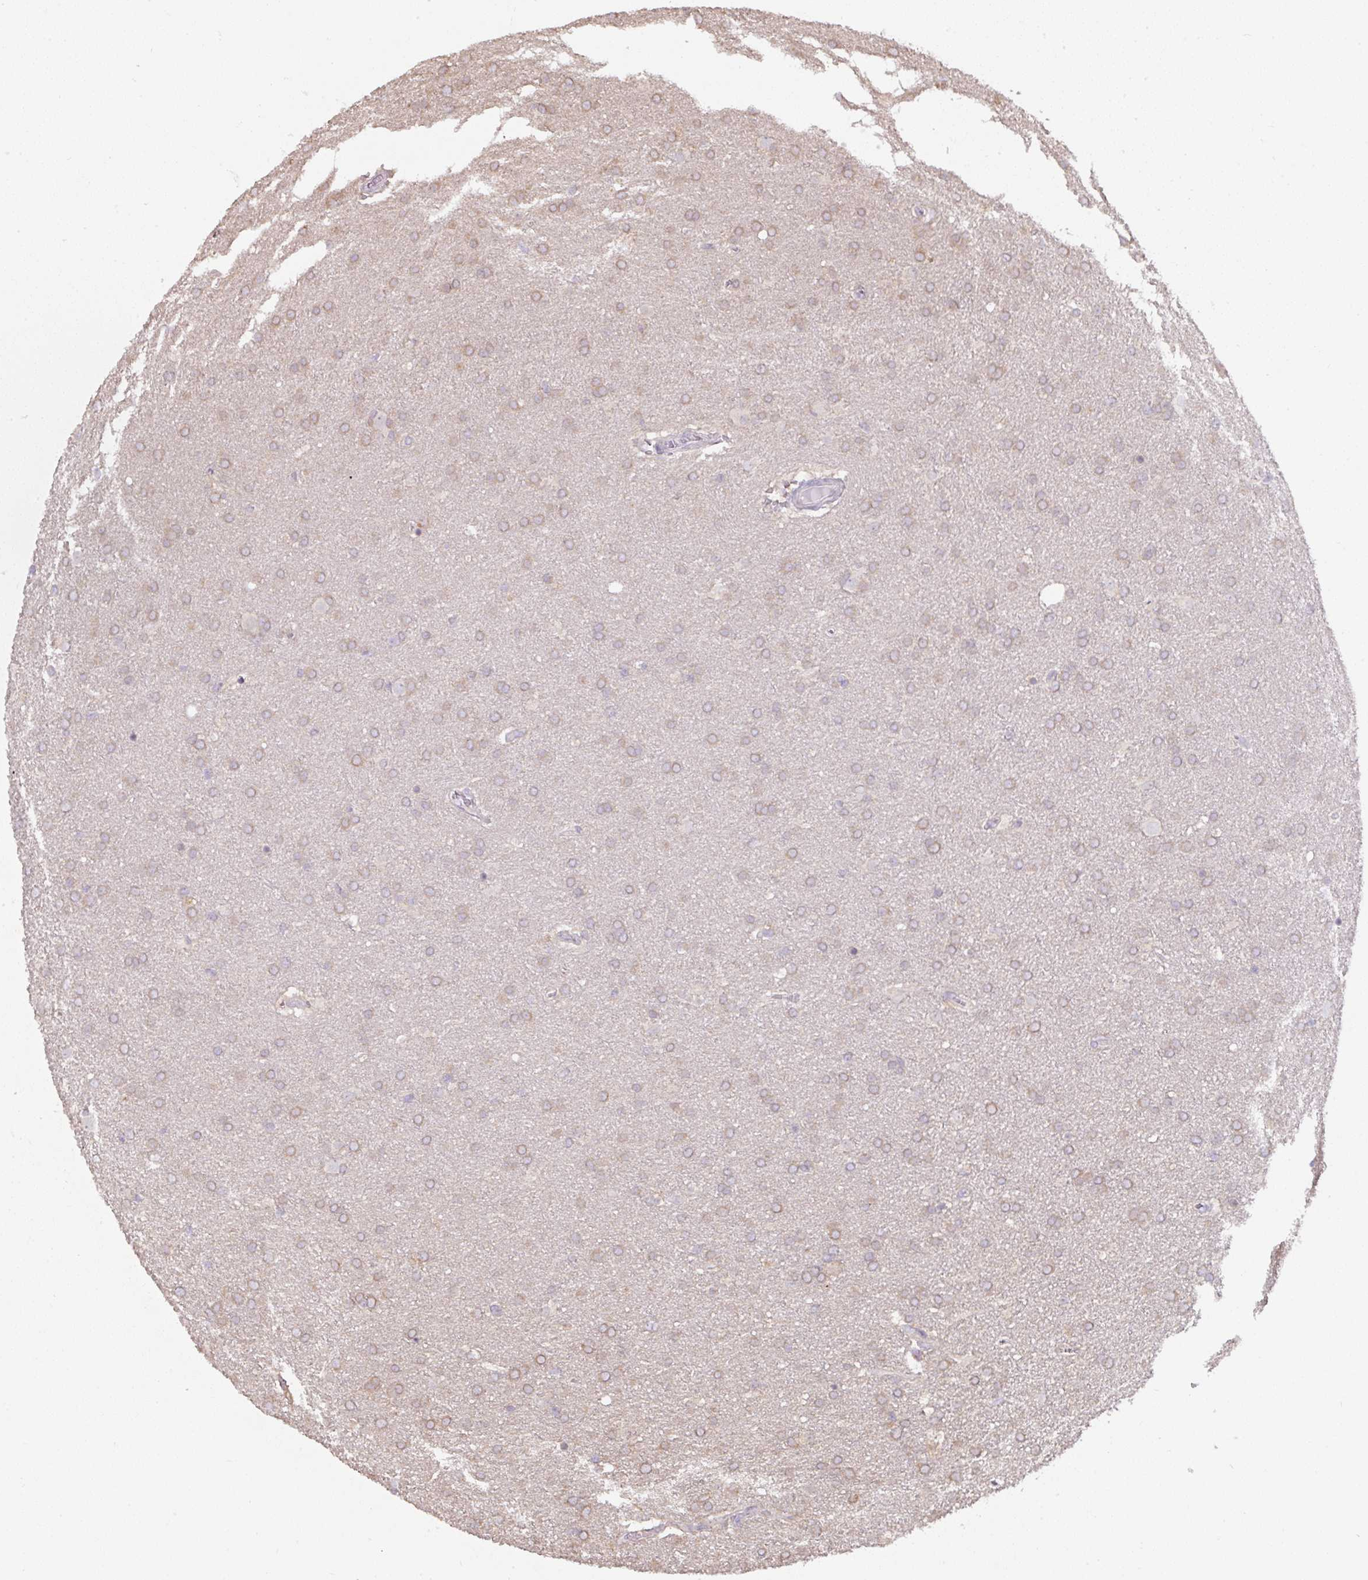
{"staining": {"intensity": "moderate", "quantity": "25%-75%", "location": "cytoplasmic/membranous"}, "tissue": "glioma", "cell_type": "Tumor cells", "image_type": "cancer", "snomed": [{"axis": "morphology", "description": "Glioma, malignant, Low grade"}, {"axis": "topography", "description": "Brain"}], "caption": "Moderate cytoplasmic/membranous staining is appreciated in about 25%-75% of tumor cells in glioma.", "gene": "ST13", "patient": {"sex": "female", "age": 32}}